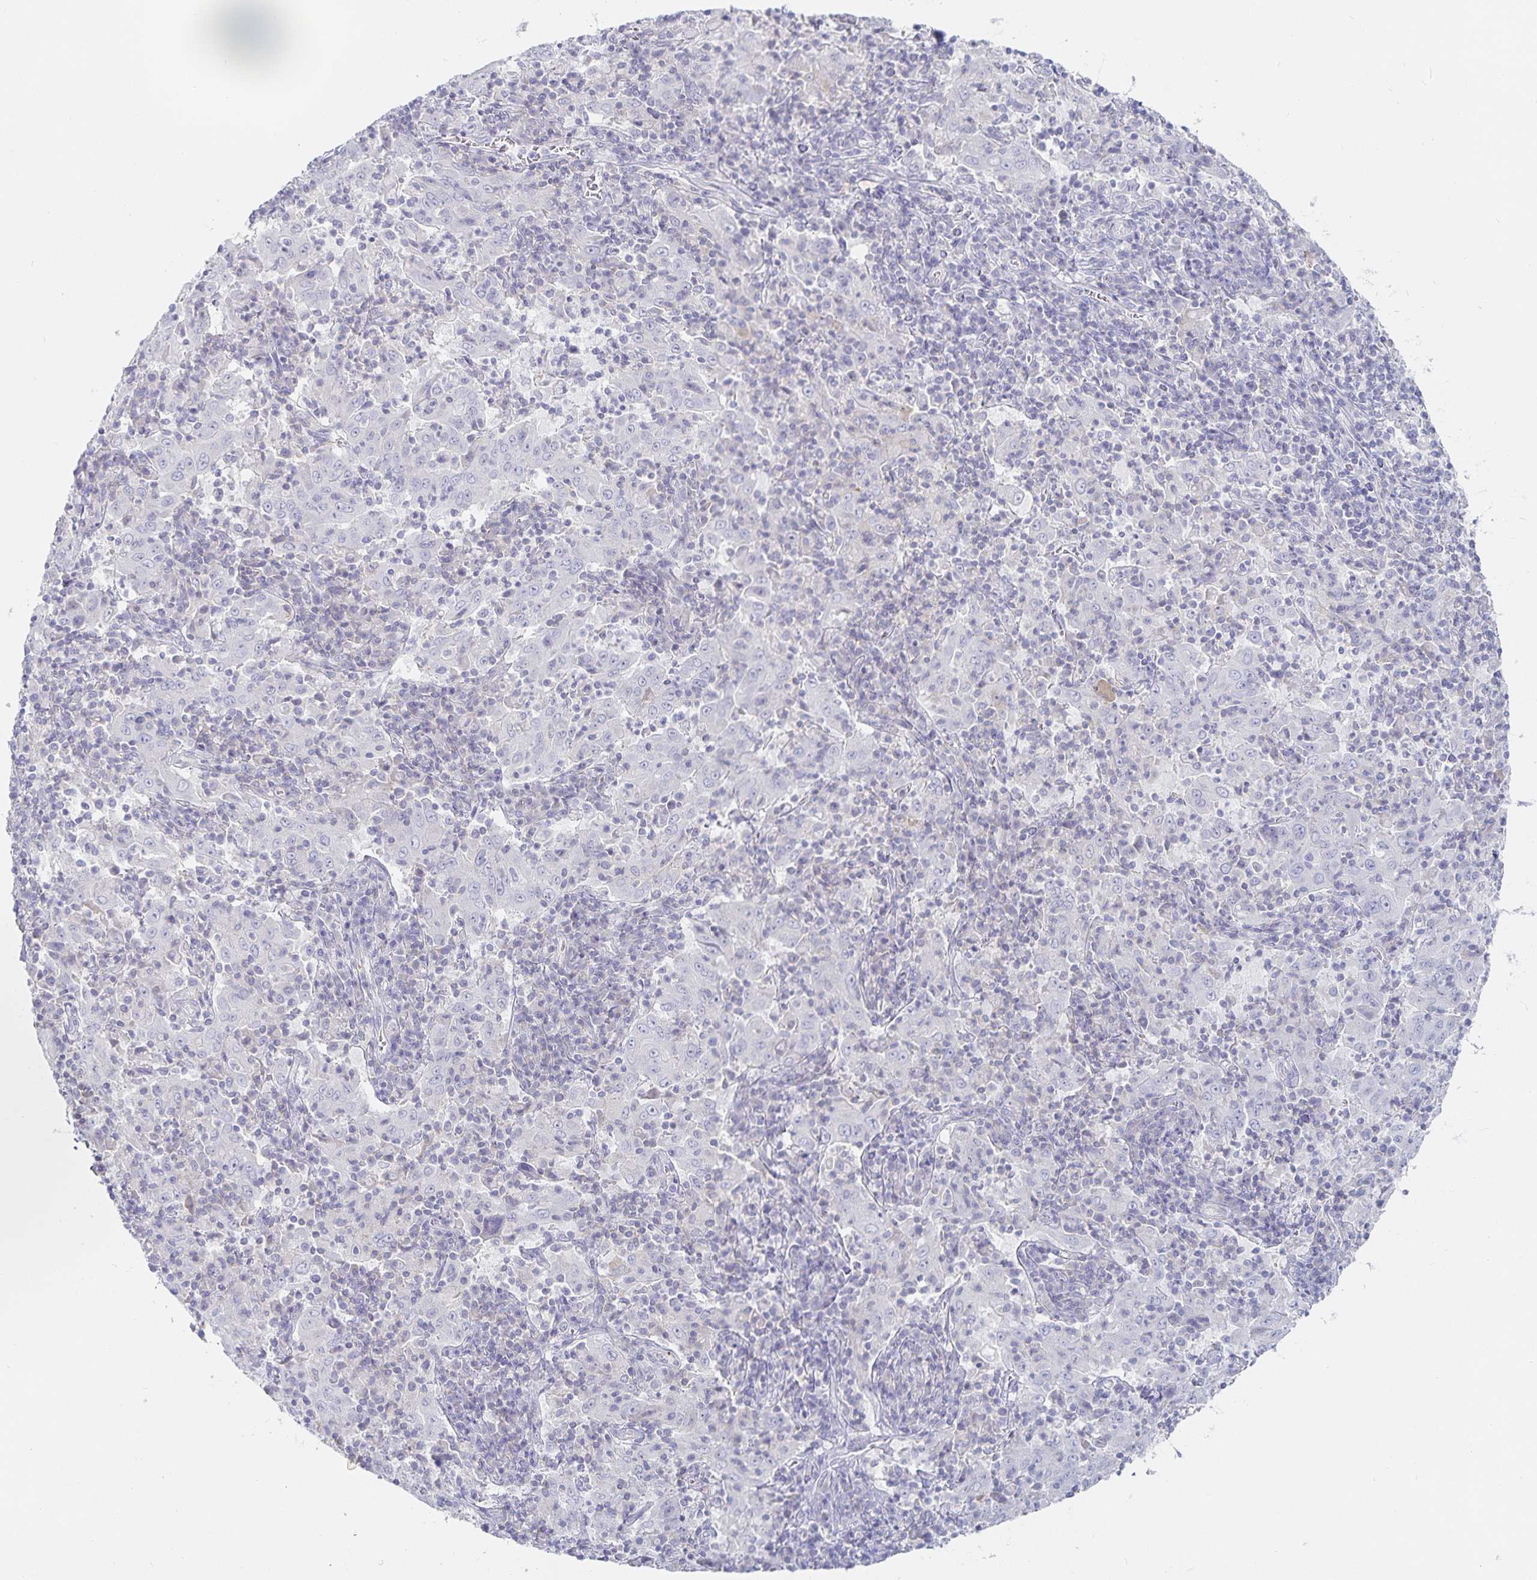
{"staining": {"intensity": "negative", "quantity": "none", "location": "none"}, "tissue": "pancreatic cancer", "cell_type": "Tumor cells", "image_type": "cancer", "snomed": [{"axis": "morphology", "description": "Adenocarcinoma, NOS"}, {"axis": "topography", "description": "Pancreas"}], "caption": "Tumor cells show no significant protein positivity in pancreatic cancer. The staining is performed using DAB (3,3'-diaminobenzidine) brown chromogen with nuclei counter-stained in using hematoxylin.", "gene": "SFTPA1", "patient": {"sex": "male", "age": 63}}